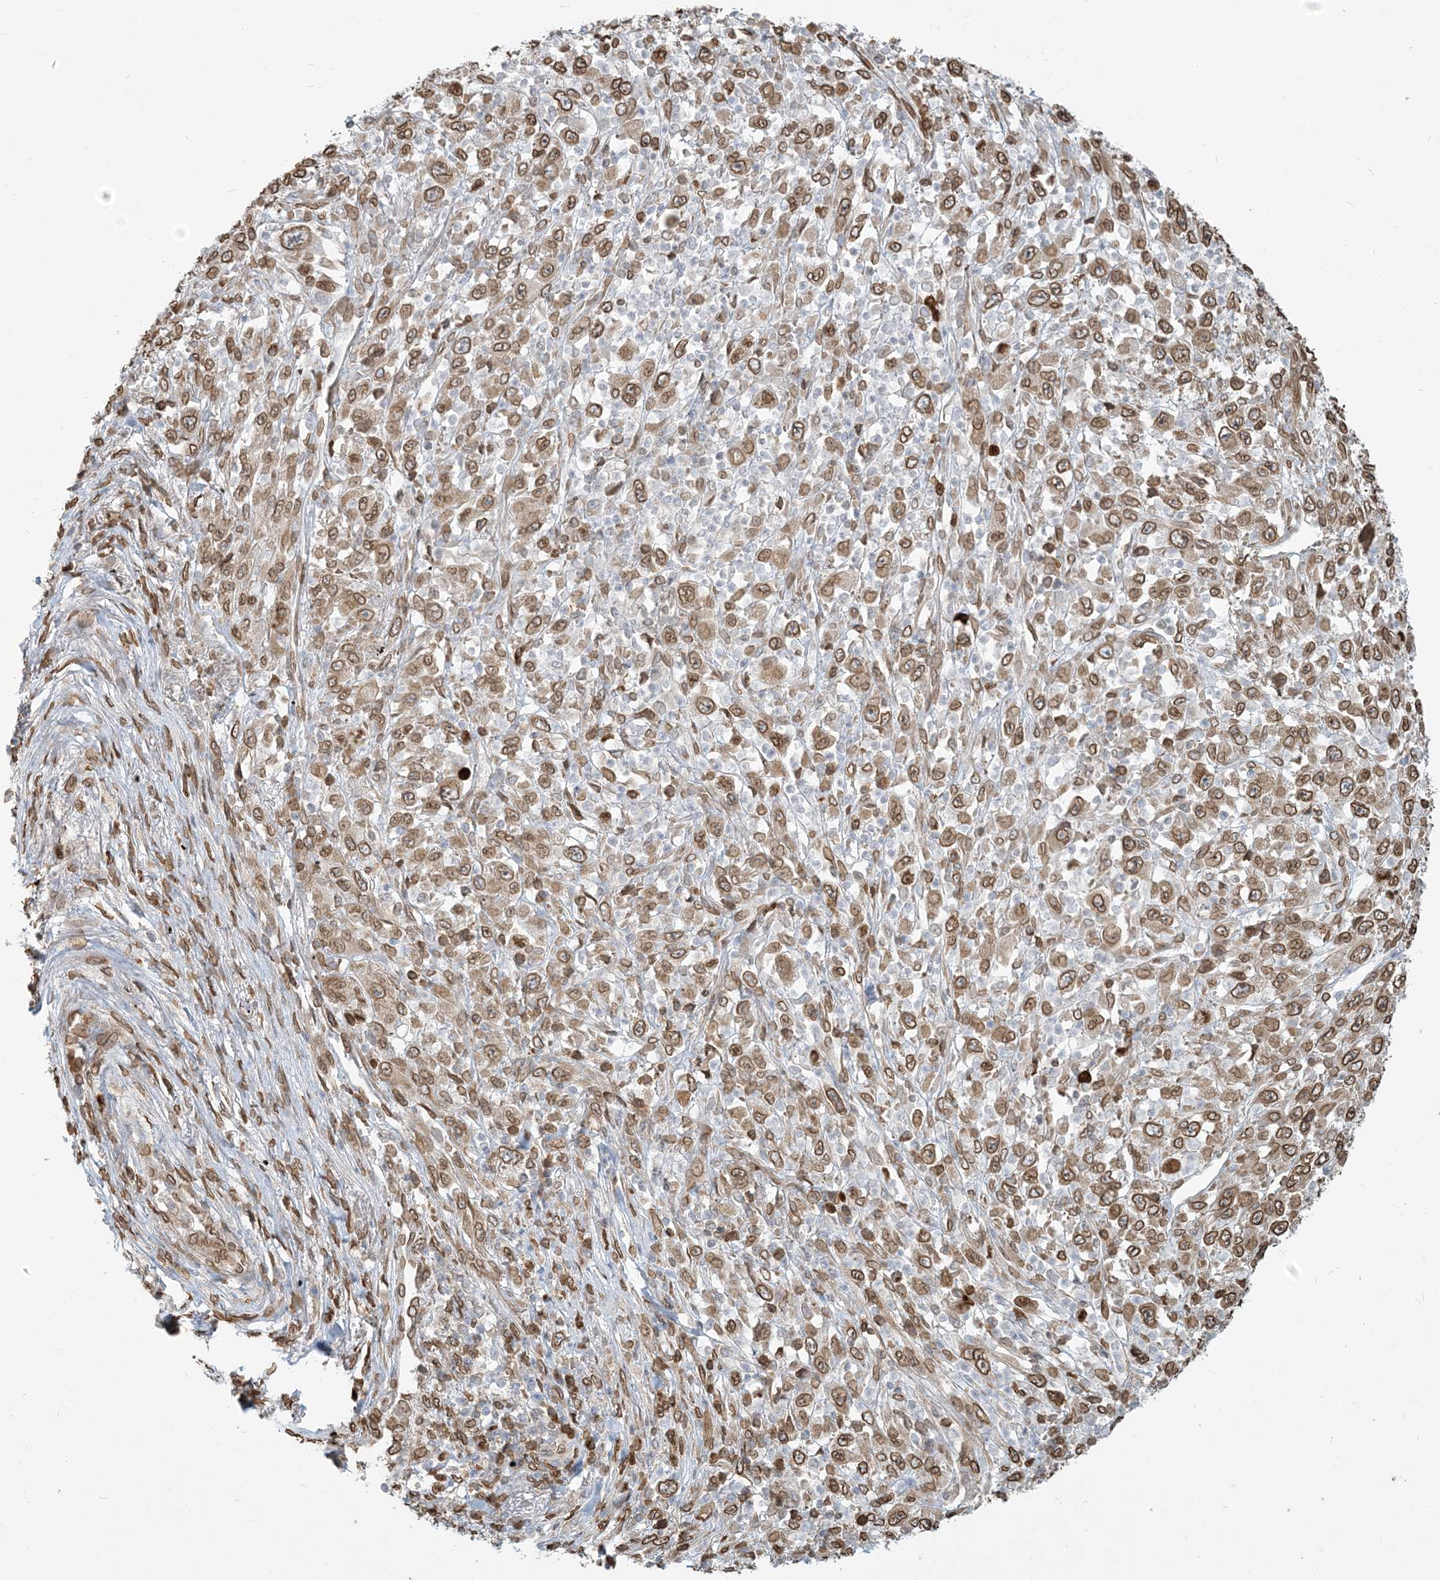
{"staining": {"intensity": "moderate", "quantity": ">75%", "location": "cytoplasmic/membranous,nuclear"}, "tissue": "melanoma", "cell_type": "Tumor cells", "image_type": "cancer", "snomed": [{"axis": "morphology", "description": "Malignant melanoma, Metastatic site"}, {"axis": "topography", "description": "Skin"}], "caption": "An immunohistochemistry micrograph of neoplastic tissue is shown. Protein staining in brown highlights moderate cytoplasmic/membranous and nuclear positivity in malignant melanoma (metastatic site) within tumor cells. (DAB (3,3'-diaminobenzidine) IHC, brown staining for protein, blue staining for nuclei).", "gene": "WWP1", "patient": {"sex": "female", "age": 56}}